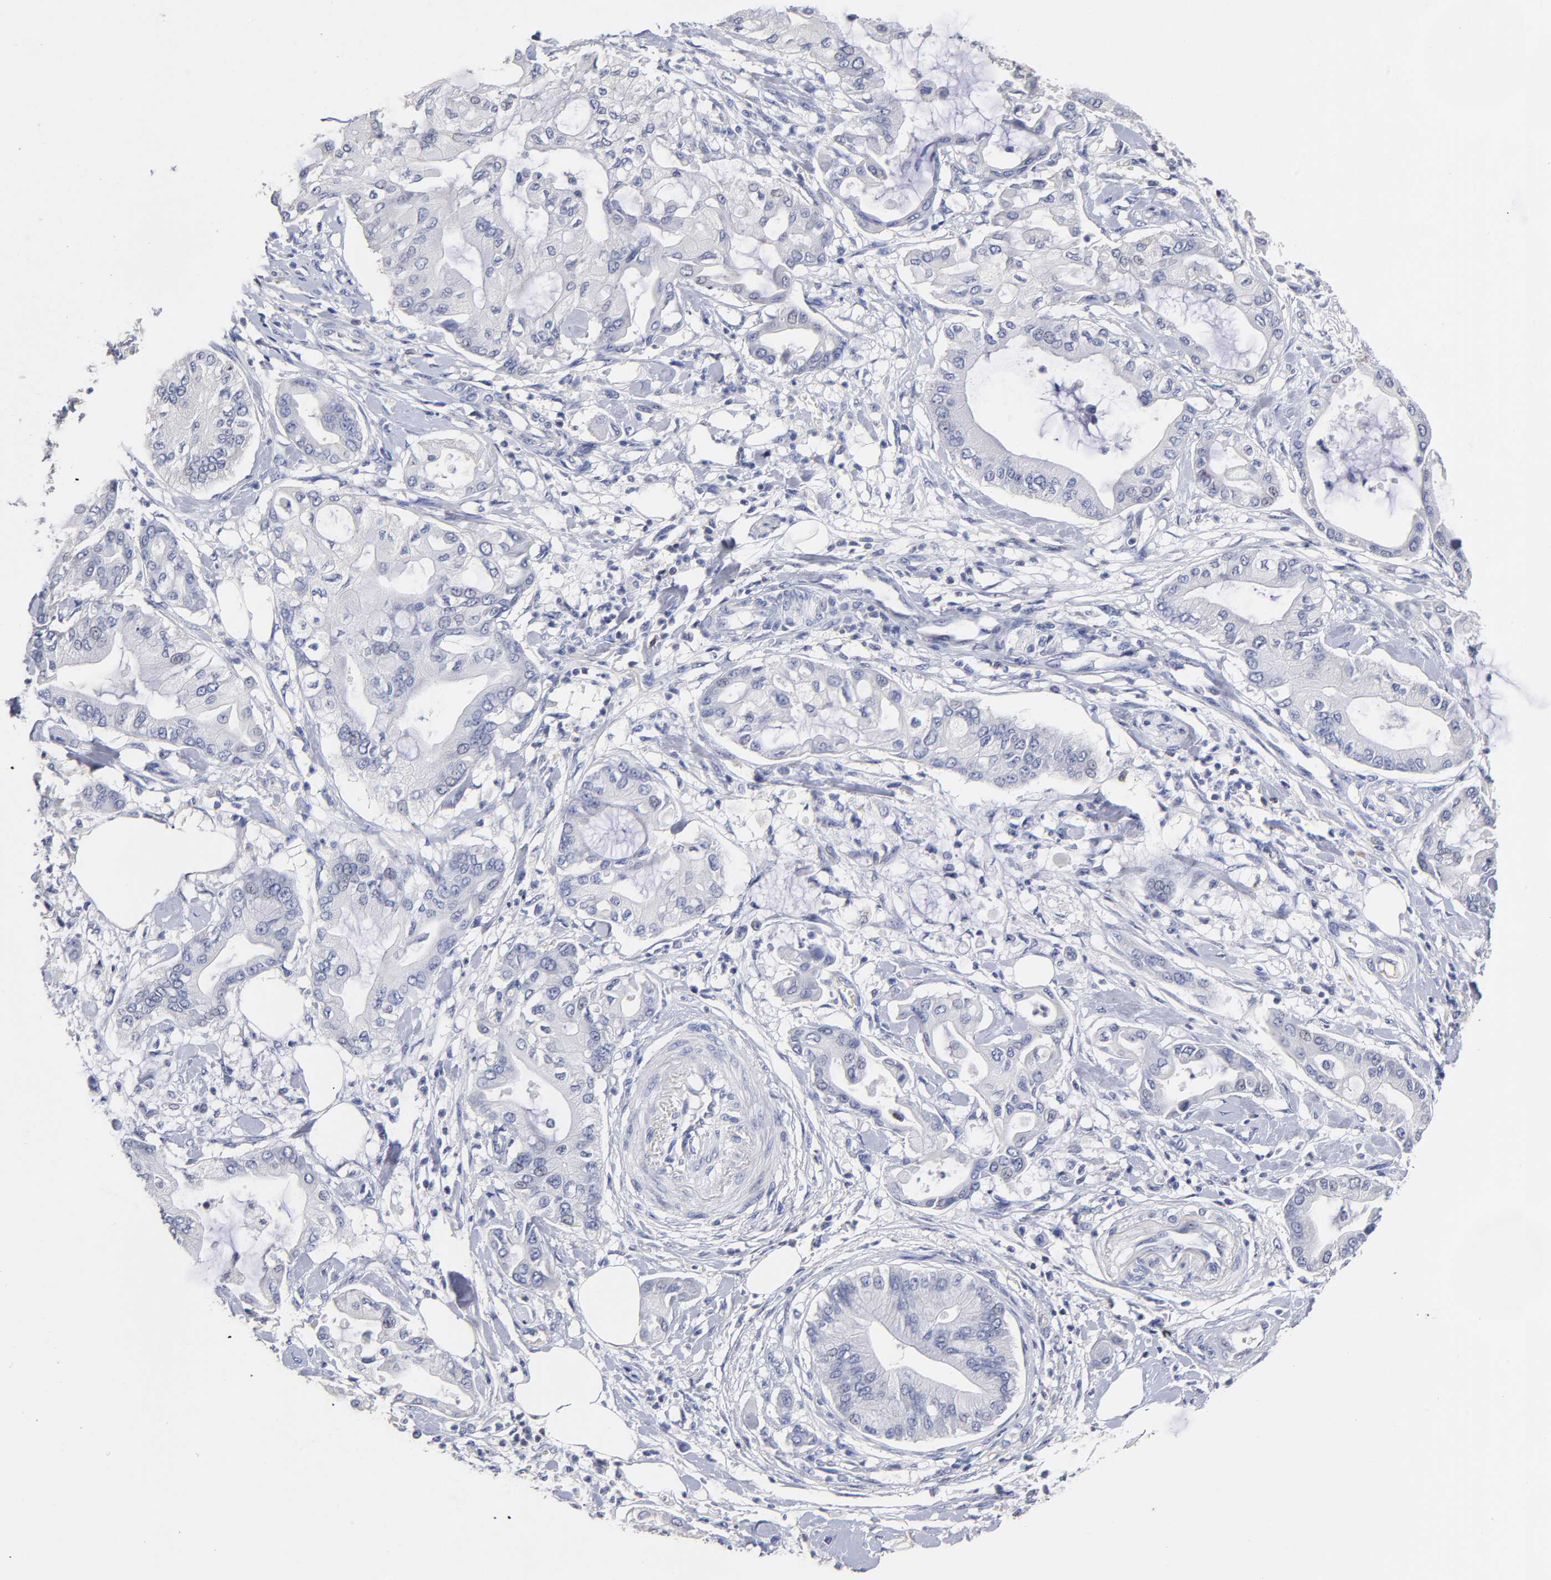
{"staining": {"intensity": "negative", "quantity": "none", "location": "none"}, "tissue": "pancreatic cancer", "cell_type": "Tumor cells", "image_type": "cancer", "snomed": [{"axis": "morphology", "description": "Adenocarcinoma, NOS"}, {"axis": "morphology", "description": "Adenocarcinoma, metastatic, NOS"}, {"axis": "topography", "description": "Lymph node"}, {"axis": "topography", "description": "Pancreas"}, {"axis": "topography", "description": "Duodenum"}], "caption": "Adenocarcinoma (pancreatic) was stained to show a protein in brown. There is no significant positivity in tumor cells.", "gene": "TRAT1", "patient": {"sex": "female", "age": 64}}